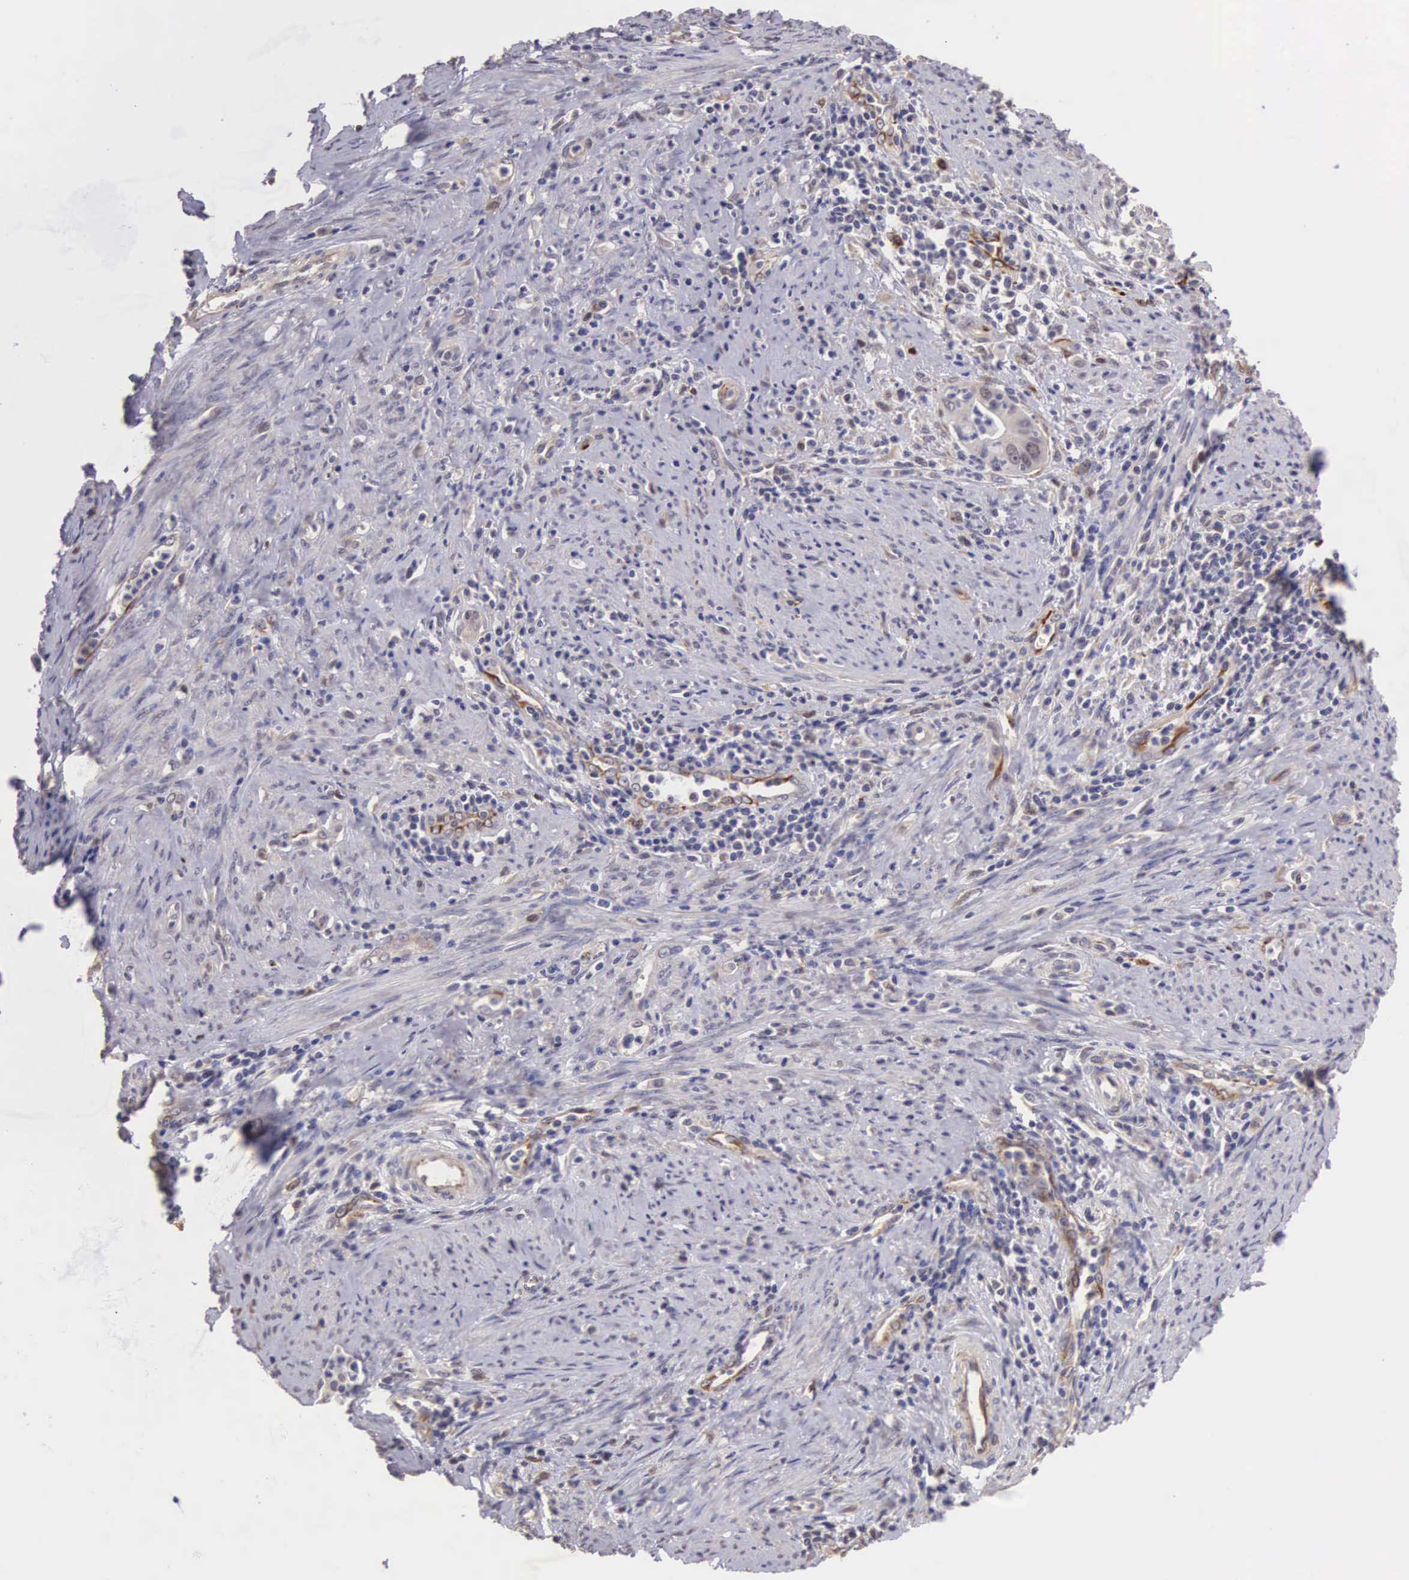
{"staining": {"intensity": "weak", "quantity": "<25%", "location": "nuclear"}, "tissue": "cervical cancer", "cell_type": "Tumor cells", "image_type": "cancer", "snomed": [{"axis": "morphology", "description": "Normal tissue, NOS"}, {"axis": "morphology", "description": "Adenocarcinoma, NOS"}, {"axis": "topography", "description": "Cervix"}], "caption": "An image of adenocarcinoma (cervical) stained for a protein shows no brown staining in tumor cells. Brightfield microscopy of immunohistochemistry stained with DAB (3,3'-diaminobenzidine) (brown) and hematoxylin (blue), captured at high magnification.", "gene": "CDC45", "patient": {"sex": "female", "age": 34}}